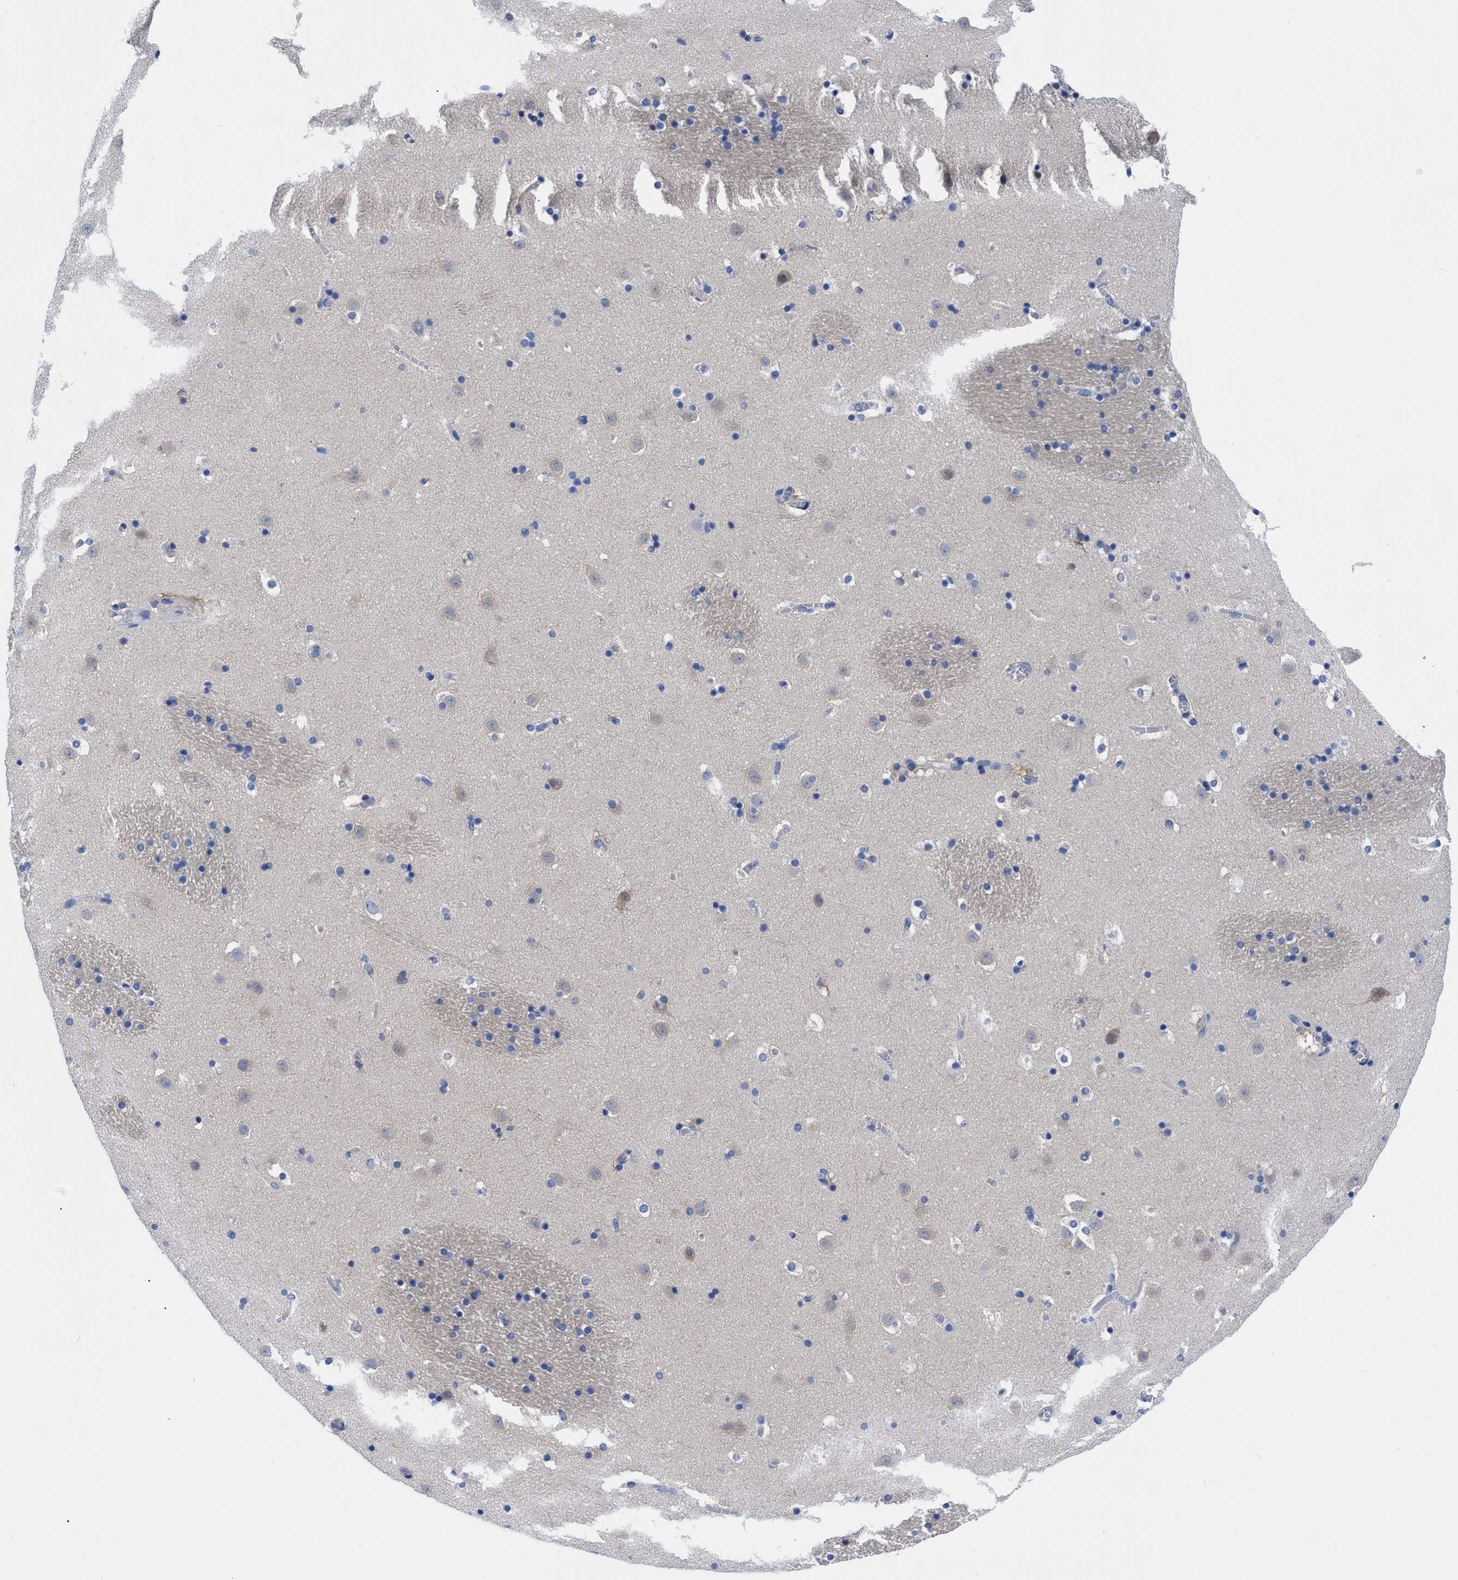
{"staining": {"intensity": "strong", "quantity": "<25%", "location": "nuclear"}, "tissue": "caudate", "cell_type": "Glial cells", "image_type": "normal", "snomed": [{"axis": "morphology", "description": "Normal tissue, NOS"}, {"axis": "topography", "description": "Lateral ventricle wall"}], "caption": "This image displays unremarkable caudate stained with immunohistochemistry (IHC) to label a protein in brown. The nuclear of glial cells show strong positivity for the protein. Nuclei are counter-stained blue.", "gene": "RBKS", "patient": {"sex": "male", "age": 45}}